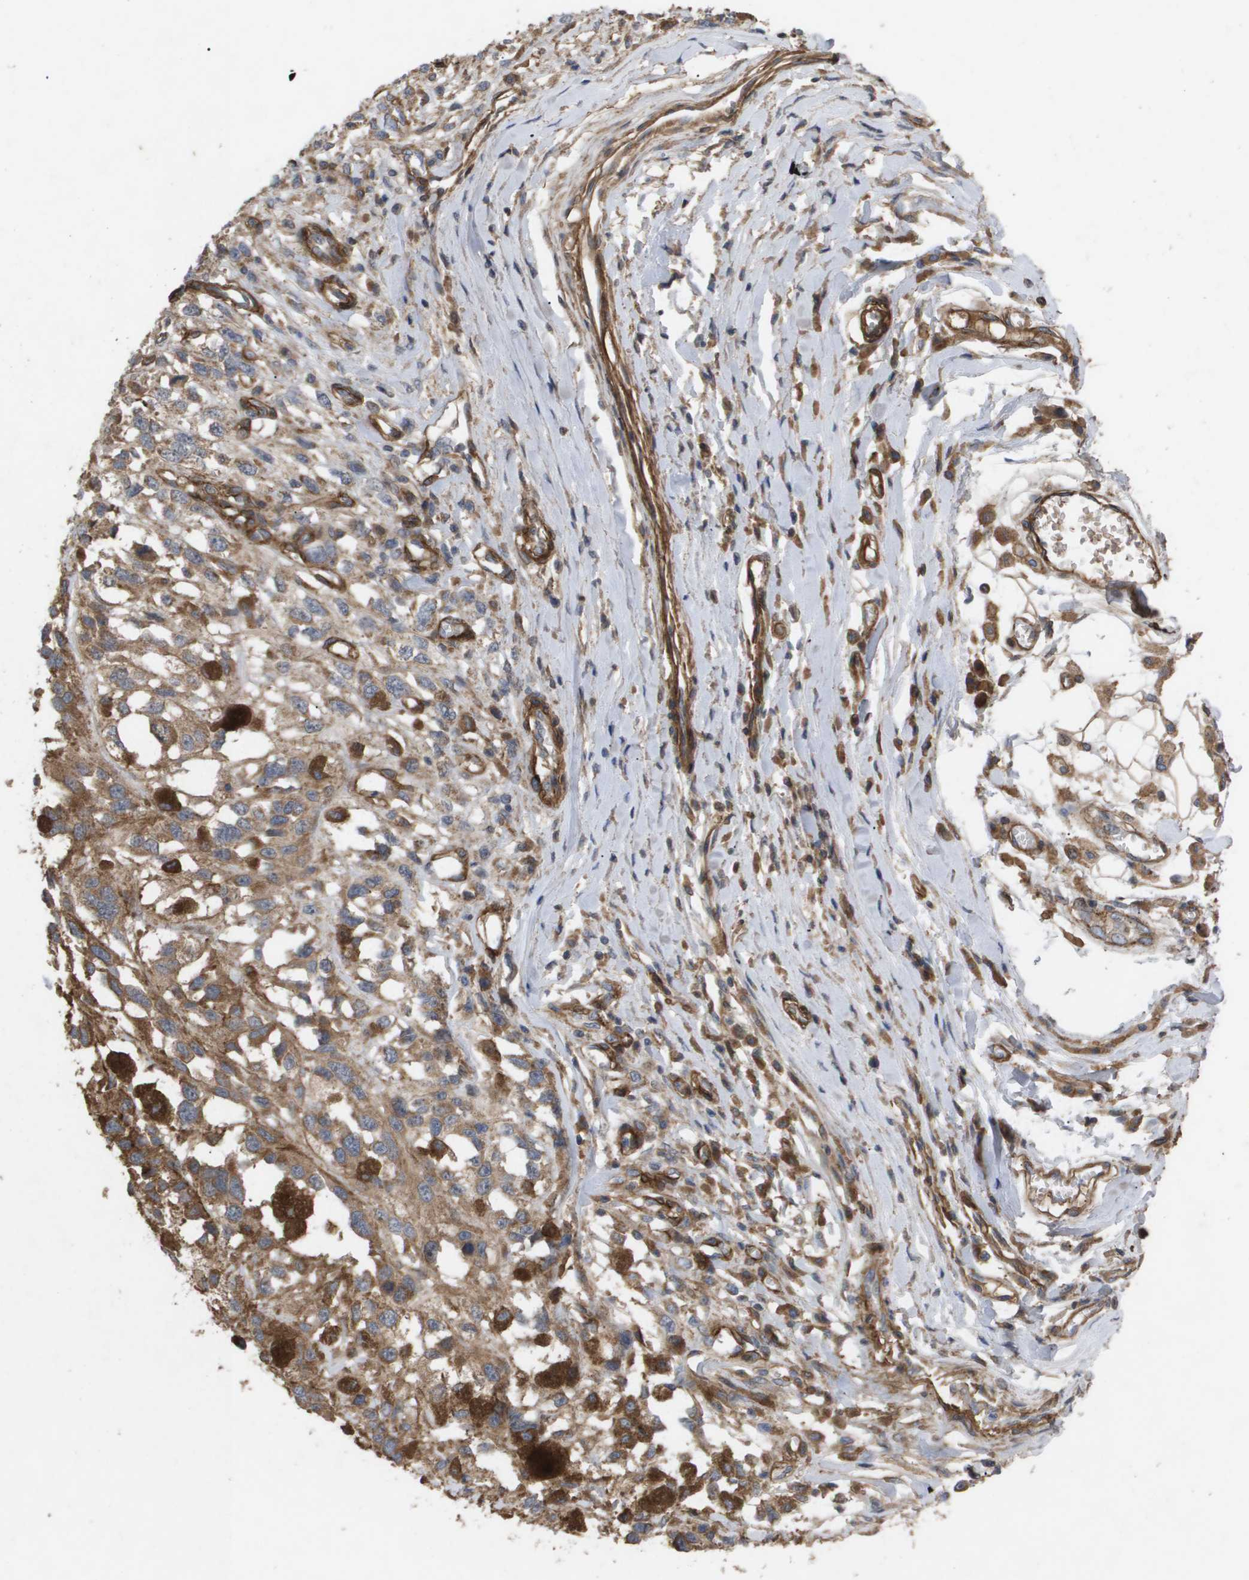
{"staining": {"intensity": "moderate", "quantity": ">75%", "location": "cytoplasmic/membranous"}, "tissue": "melanoma", "cell_type": "Tumor cells", "image_type": "cancer", "snomed": [{"axis": "morphology", "description": "Malignant melanoma, Metastatic site"}, {"axis": "topography", "description": "Lymph node"}], "caption": "A brown stain labels moderate cytoplasmic/membranous expression of a protein in human melanoma tumor cells.", "gene": "TNS1", "patient": {"sex": "male", "age": 59}}